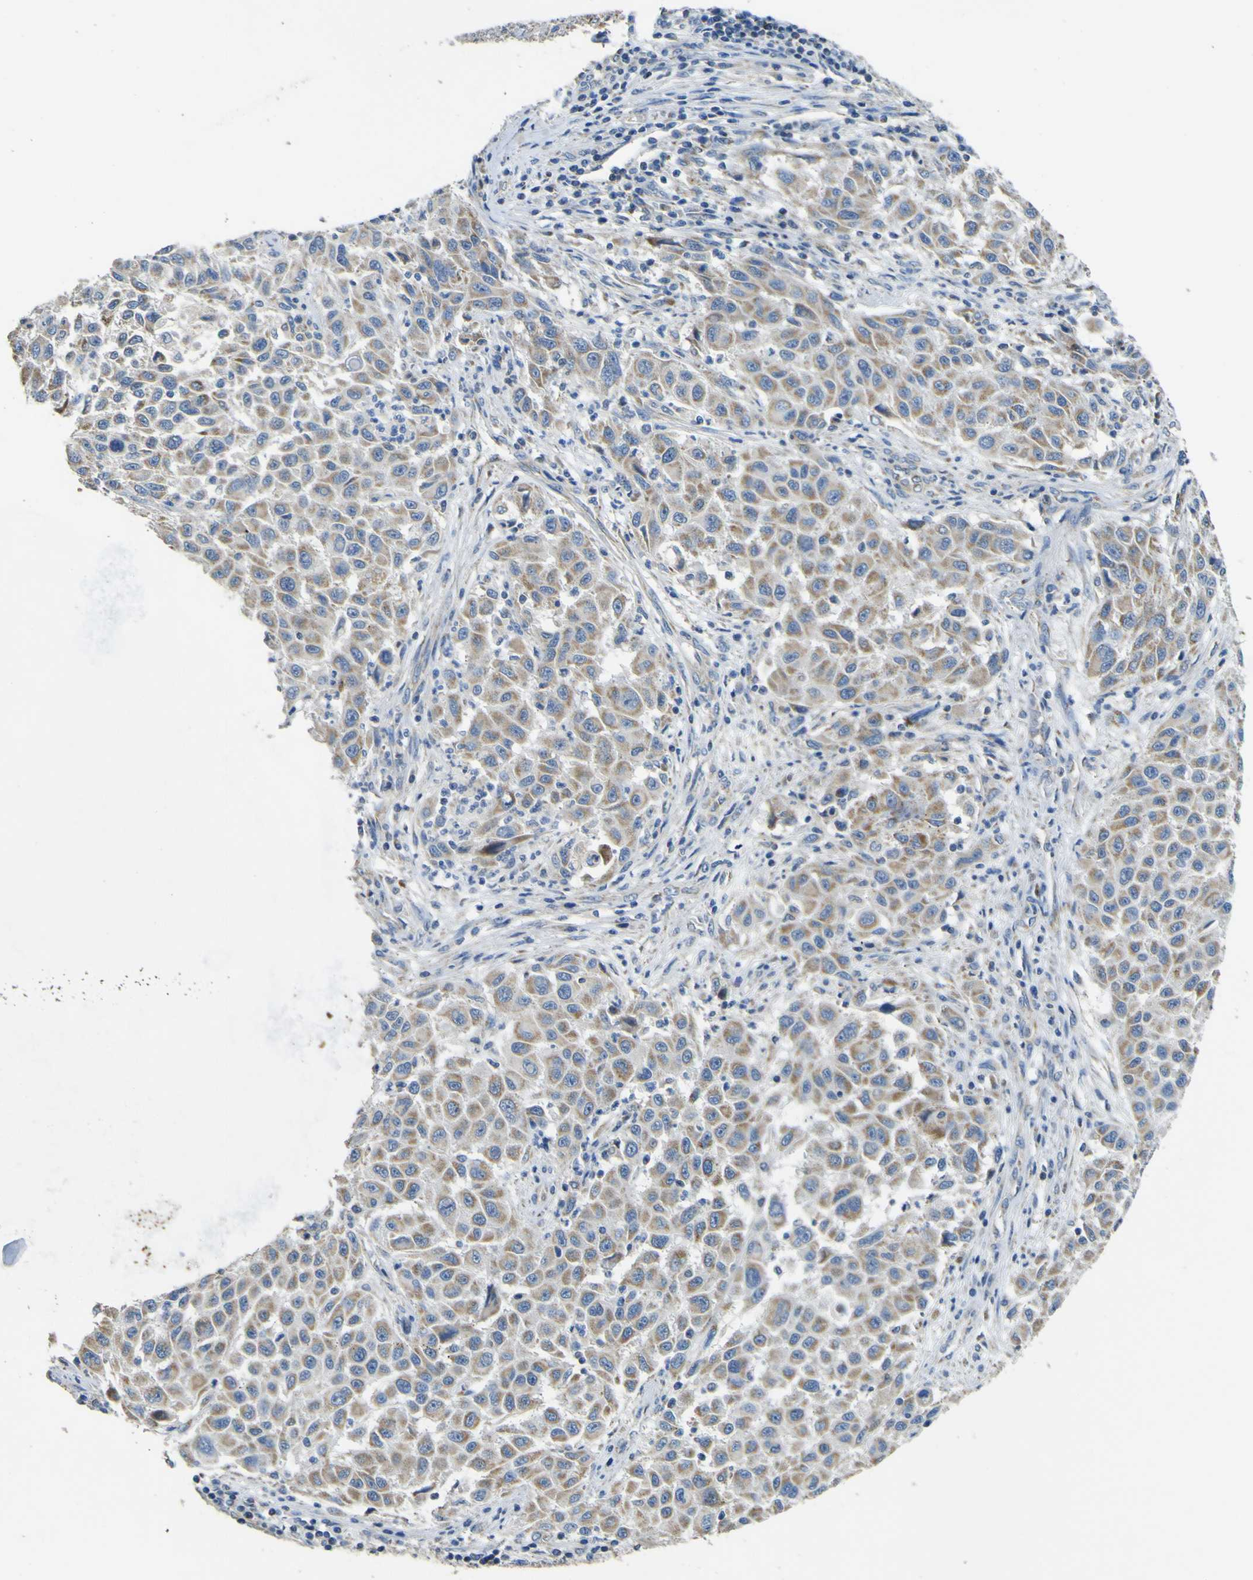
{"staining": {"intensity": "weak", "quantity": ">75%", "location": "cytoplasmic/membranous"}, "tissue": "melanoma", "cell_type": "Tumor cells", "image_type": "cancer", "snomed": [{"axis": "morphology", "description": "Malignant melanoma, Metastatic site"}, {"axis": "topography", "description": "Lymph node"}], "caption": "DAB (3,3'-diaminobenzidine) immunohistochemical staining of human malignant melanoma (metastatic site) exhibits weak cytoplasmic/membranous protein expression in approximately >75% of tumor cells.", "gene": "ALDH18A1", "patient": {"sex": "male", "age": 61}}